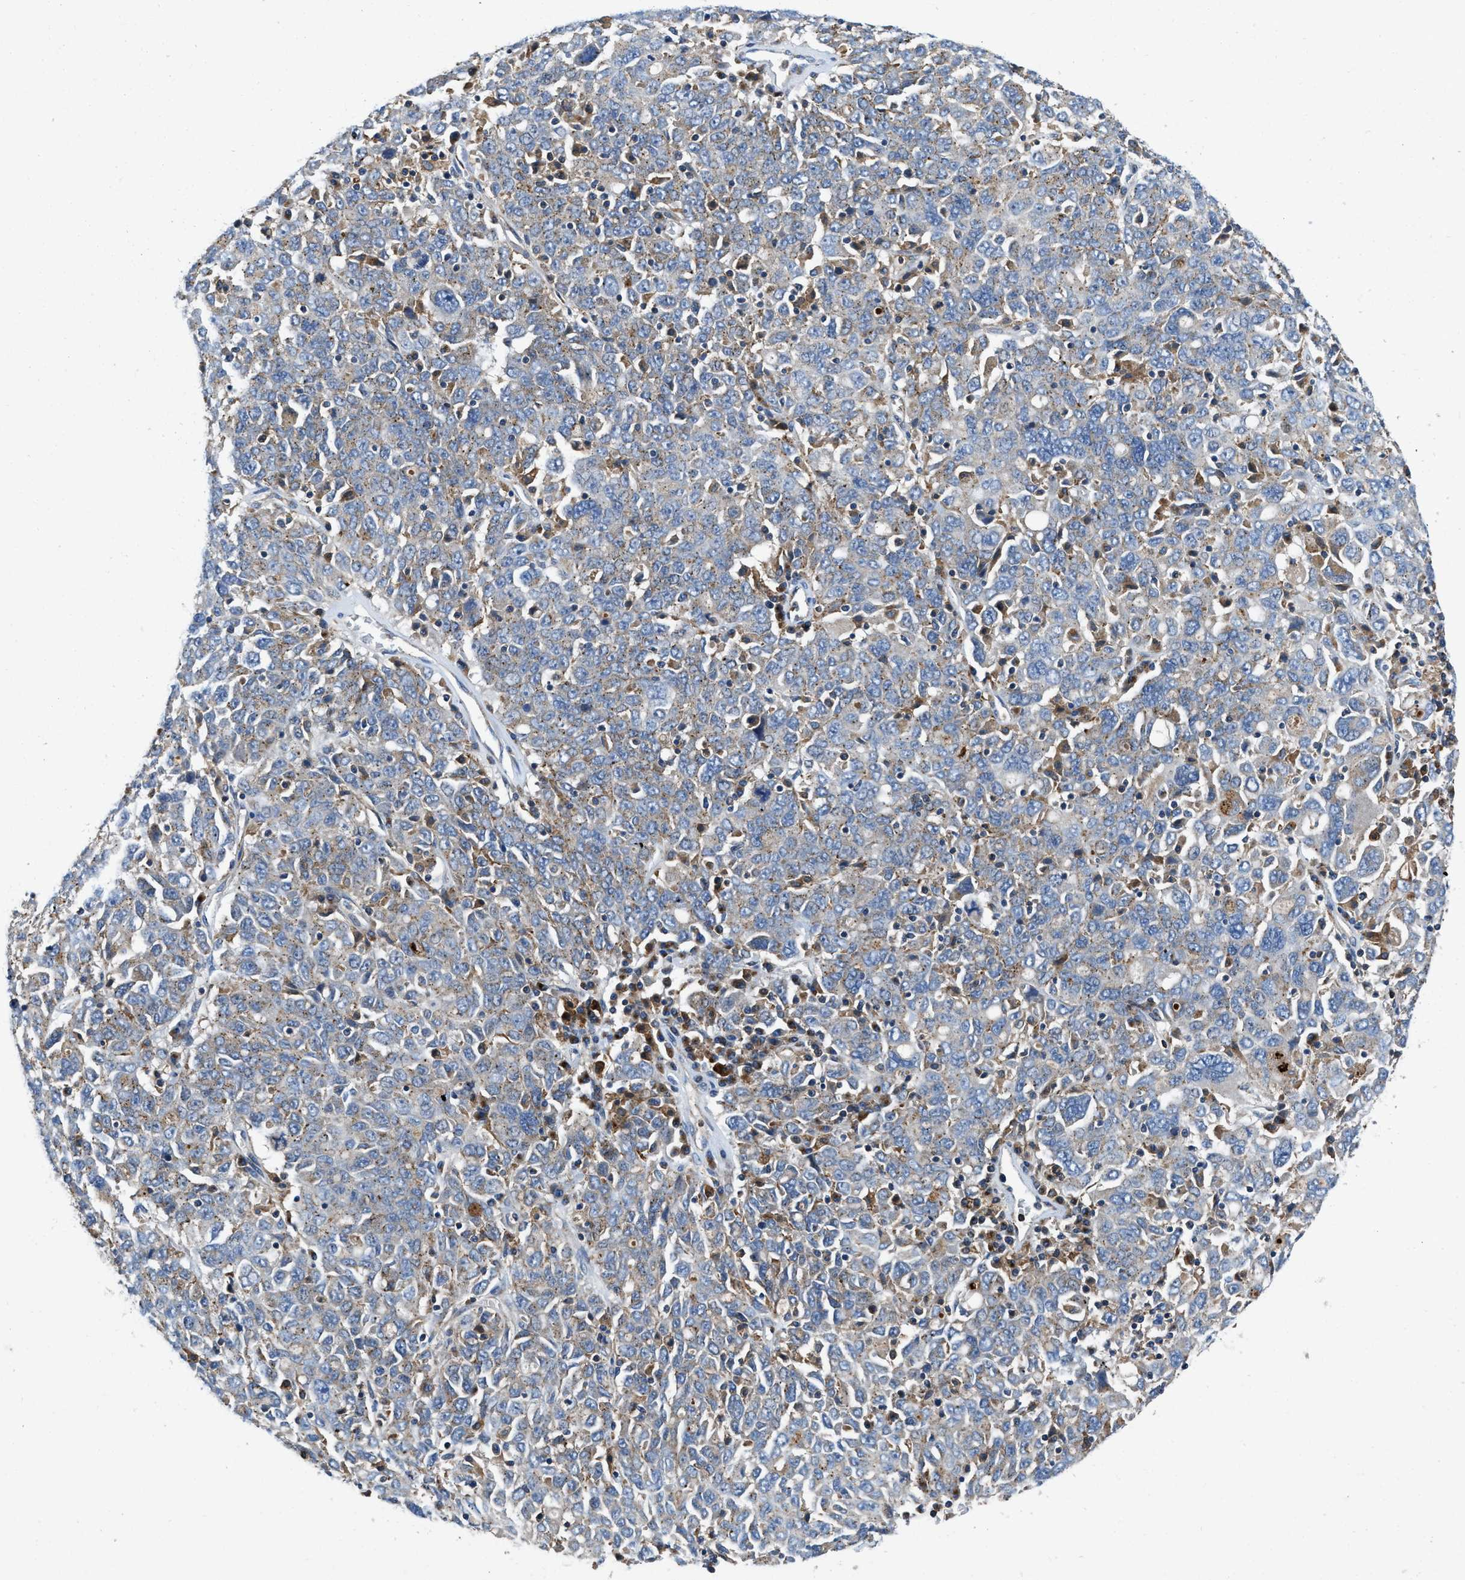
{"staining": {"intensity": "weak", "quantity": "<25%", "location": "cytoplasmic/membranous"}, "tissue": "ovarian cancer", "cell_type": "Tumor cells", "image_type": "cancer", "snomed": [{"axis": "morphology", "description": "Carcinoma, endometroid"}, {"axis": "topography", "description": "Ovary"}], "caption": "High power microscopy image of an immunohistochemistry (IHC) photomicrograph of ovarian cancer (endometroid carcinoma), revealing no significant expression in tumor cells.", "gene": "ENPP4", "patient": {"sex": "female", "age": 62}}